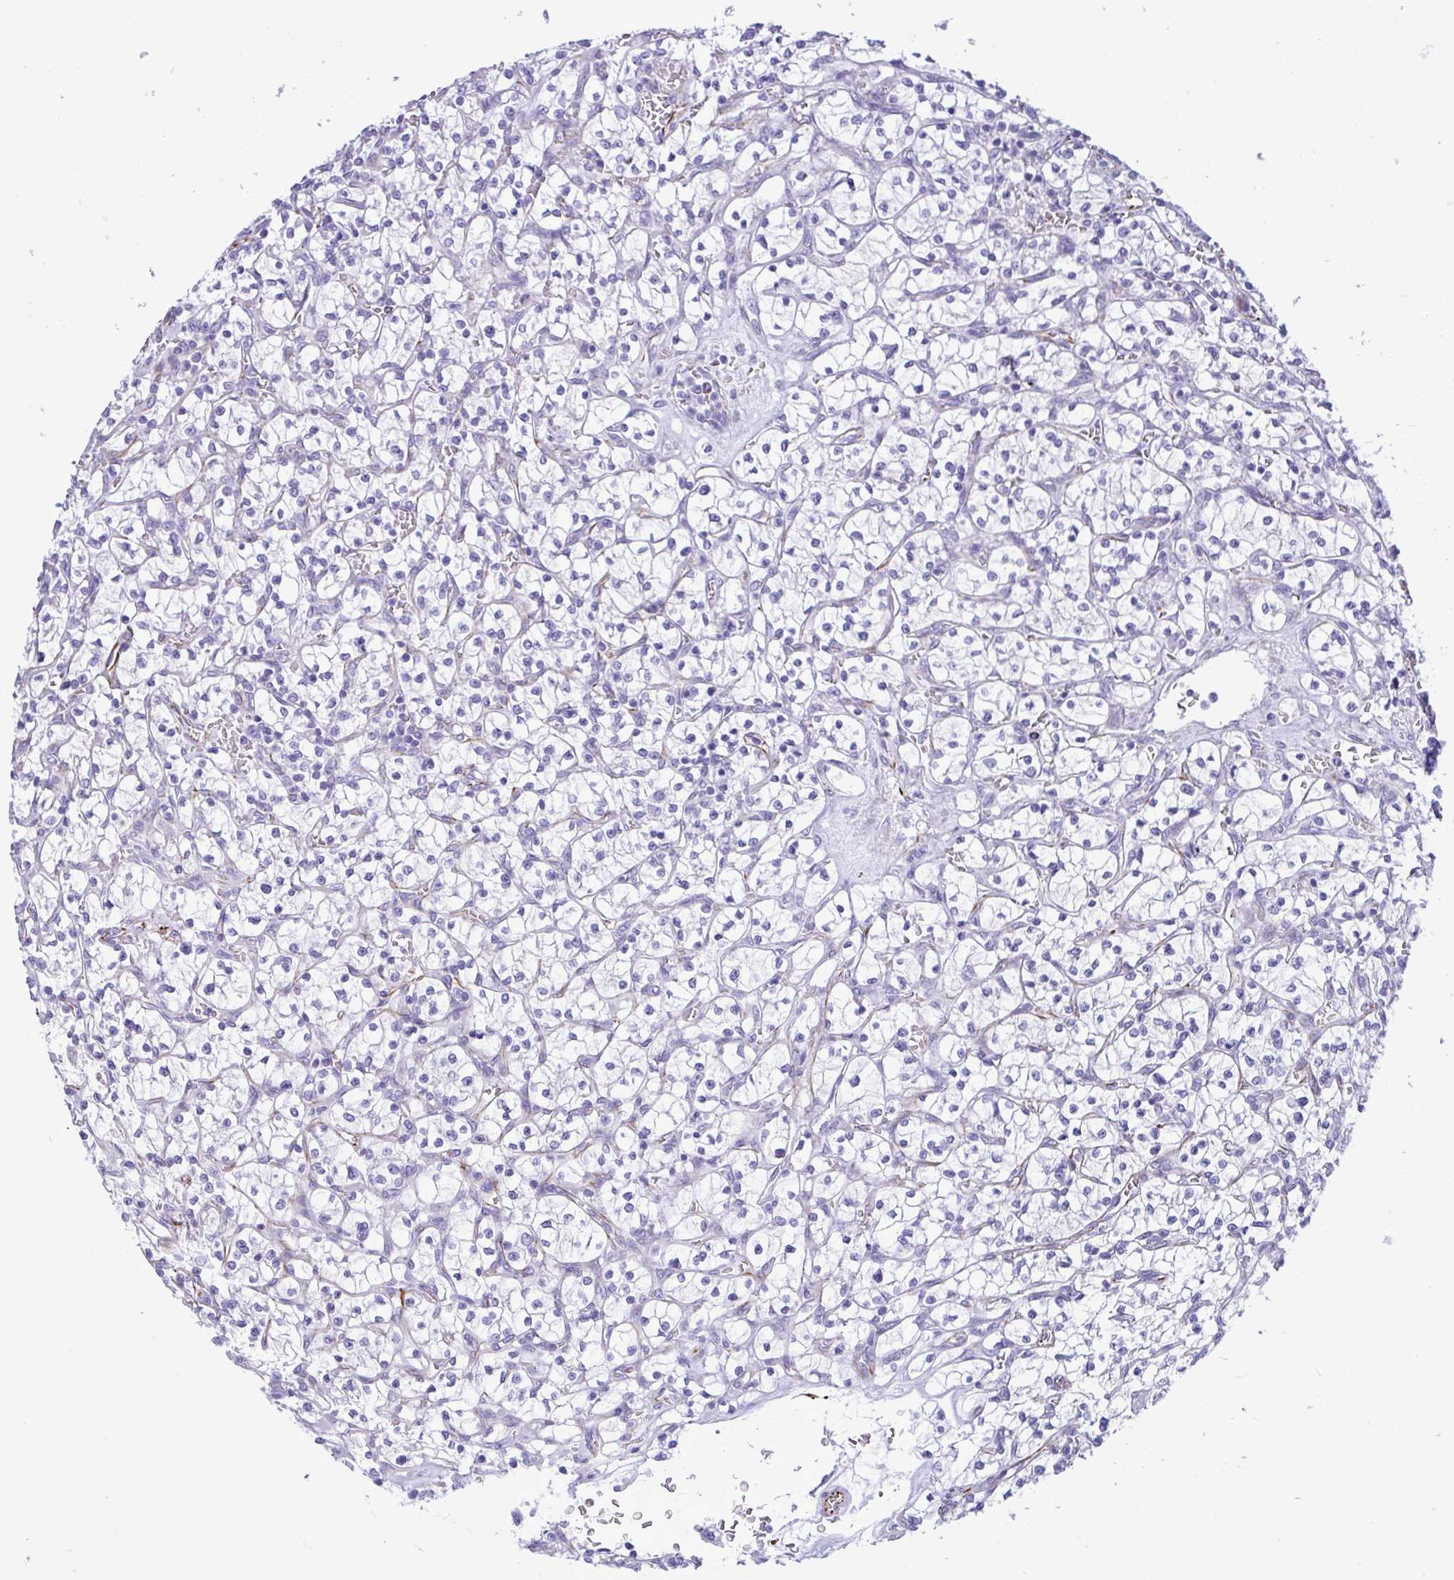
{"staining": {"intensity": "negative", "quantity": "none", "location": "none"}, "tissue": "renal cancer", "cell_type": "Tumor cells", "image_type": "cancer", "snomed": [{"axis": "morphology", "description": "Adenocarcinoma, NOS"}, {"axis": "topography", "description": "Kidney"}], "caption": "Histopathology image shows no significant protein expression in tumor cells of renal adenocarcinoma. (DAB immunohistochemistry (IHC) with hematoxylin counter stain).", "gene": "SMAD5", "patient": {"sex": "female", "age": 64}}